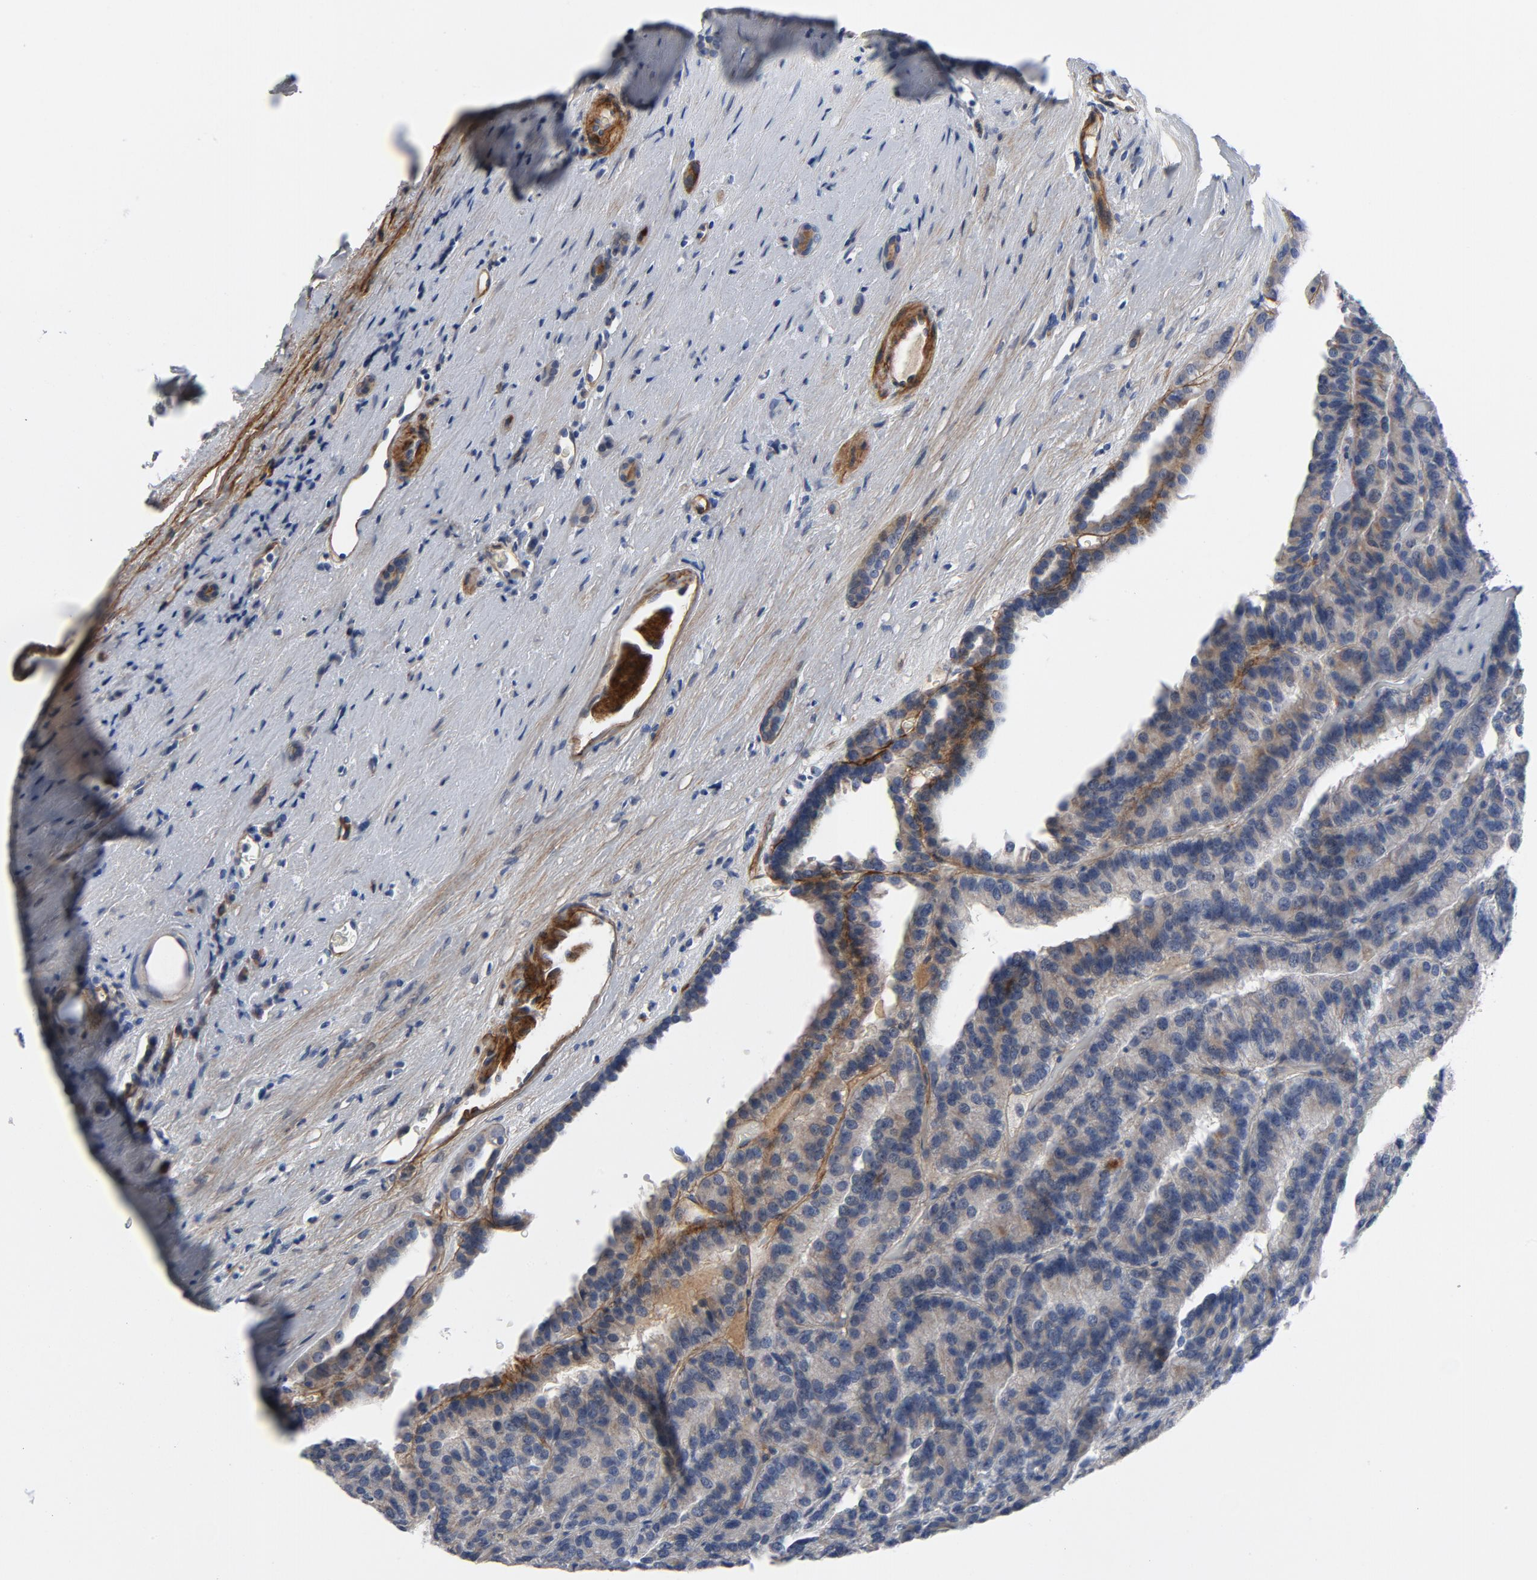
{"staining": {"intensity": "weak", "quantity": ">75%", "location": "cytoplasmic/membranous"}, "tissue": "renal cancer", "cell_type": "Tumor cells", "image_type": "cancer", "snomed": [{"axis": "morphology", "description": "Adenocarcinoma, NOS"}, {"axis": "topography", "description": "Kidney"}], "caption": "Protein analysis of renal cancer (adenocarcinoma) tissue displays weak cytoplasmic/membranous staining in approximately >75% of tumor cells.", "gene": "LAMC1", "patient": {"sex": "male", "age": 46}}